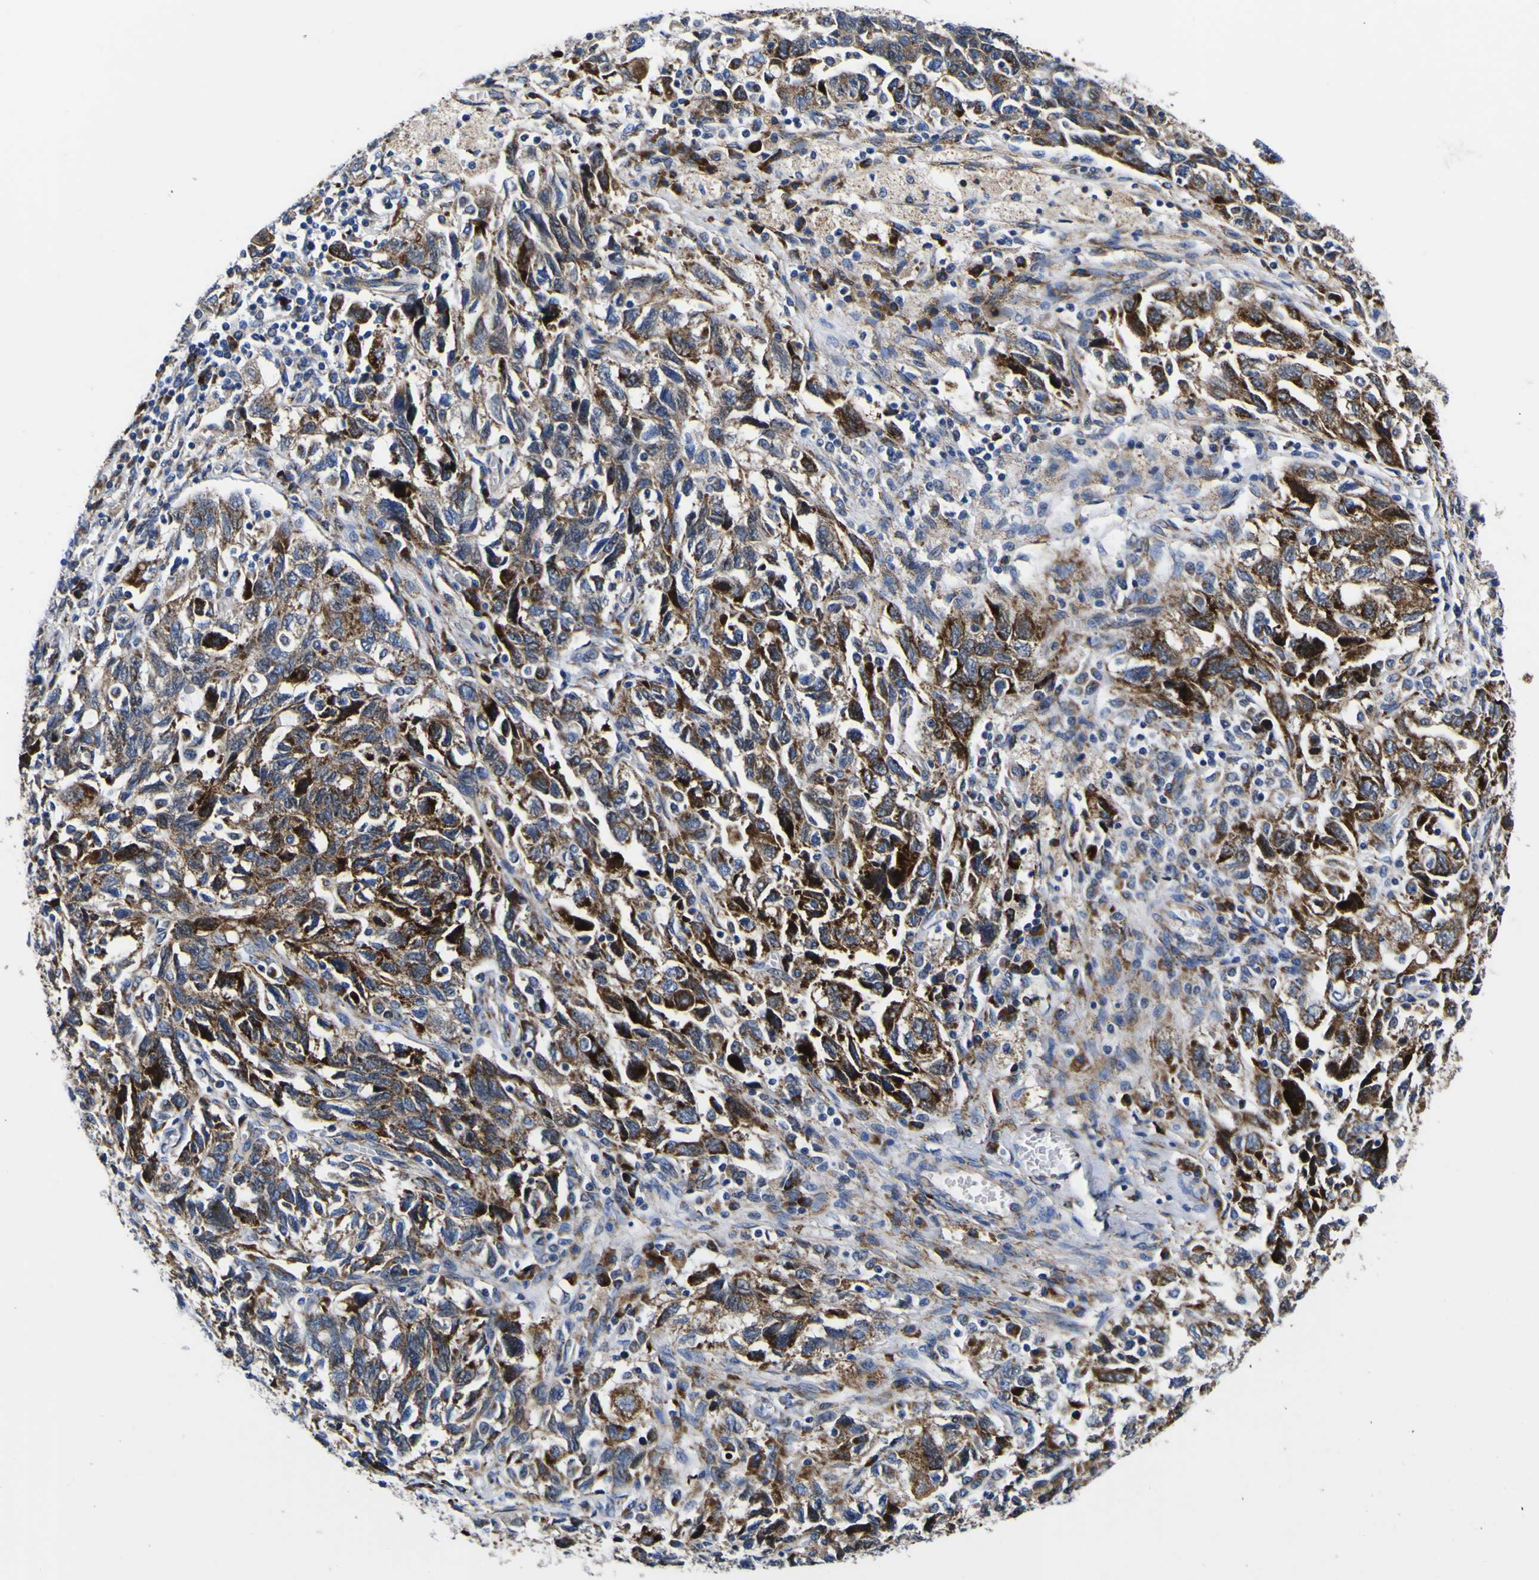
{"staining": {"intensity": "moderate", "quantity": ">75%", "location": "cytoplasmic/membranous"}, "tissue": "ovarian cancer", "cell_type": "Tumor cells", "image_type": "cancer", "snomed": [{"axis": "morphology", "description": "Carcinoma, NOS"}, {"axis": "morphology", "description": "Cystadenocarcinoma, serous, NOS"}, {"axis": "topography", "description": "Ovary"}], "caption": "Immunohistochemical staining of ovarian cancer demonstrates medium levels of moderate cytoplasmic/membranous positivity in about >75% of tumor cells. (DAB (3,3'-diaminobenzidine) = brown stain, brightfield microscopy at high magnification).", "gene": "SCD", "patient": {"sex": "female", "age": 69}}